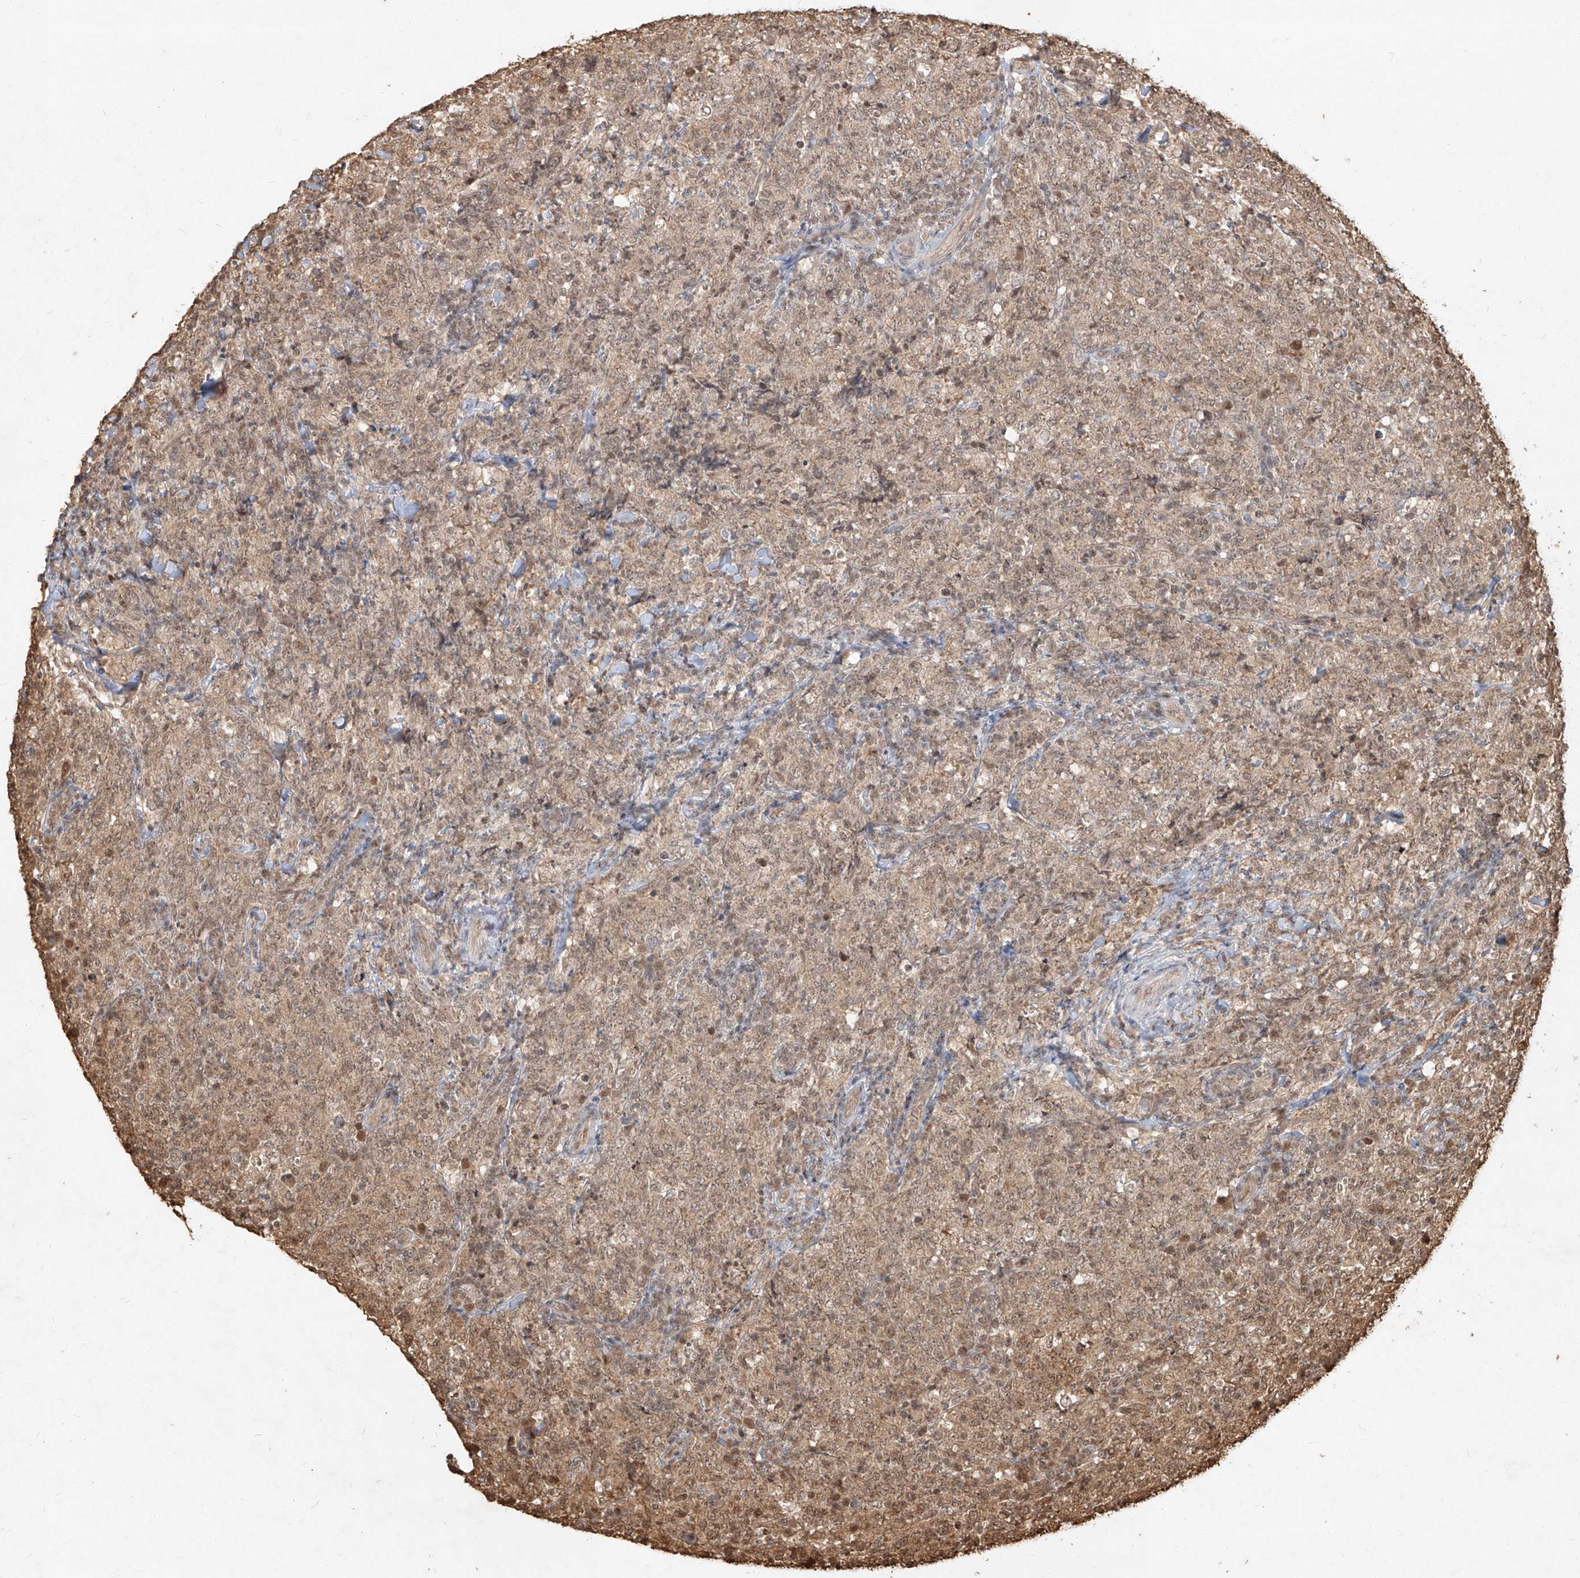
{"staining": {"intensity": "weak", "quantity": "25%-75%", "location": "cytoplasmic/membranous,nuclear"}, "tissue": "lymphoma", "cell_type": "Tumor cells", "image_type": "cancer", "snomed": [{"axis": "morphology", "description": "Malignant lymphoma, non-Hodgkin's type, High grade"}, {"axis": "topography", "description": "Tonsil"}], "caption": "Immunohistochemical staining of human lymphoma demonstrates low levels of weak cytoplasmic/membranous and nuclear protein staining in approximately 25%-75% of tumor cells.", "gene": "UBE2K", "patient": {"sex": "female", "age": 36}}